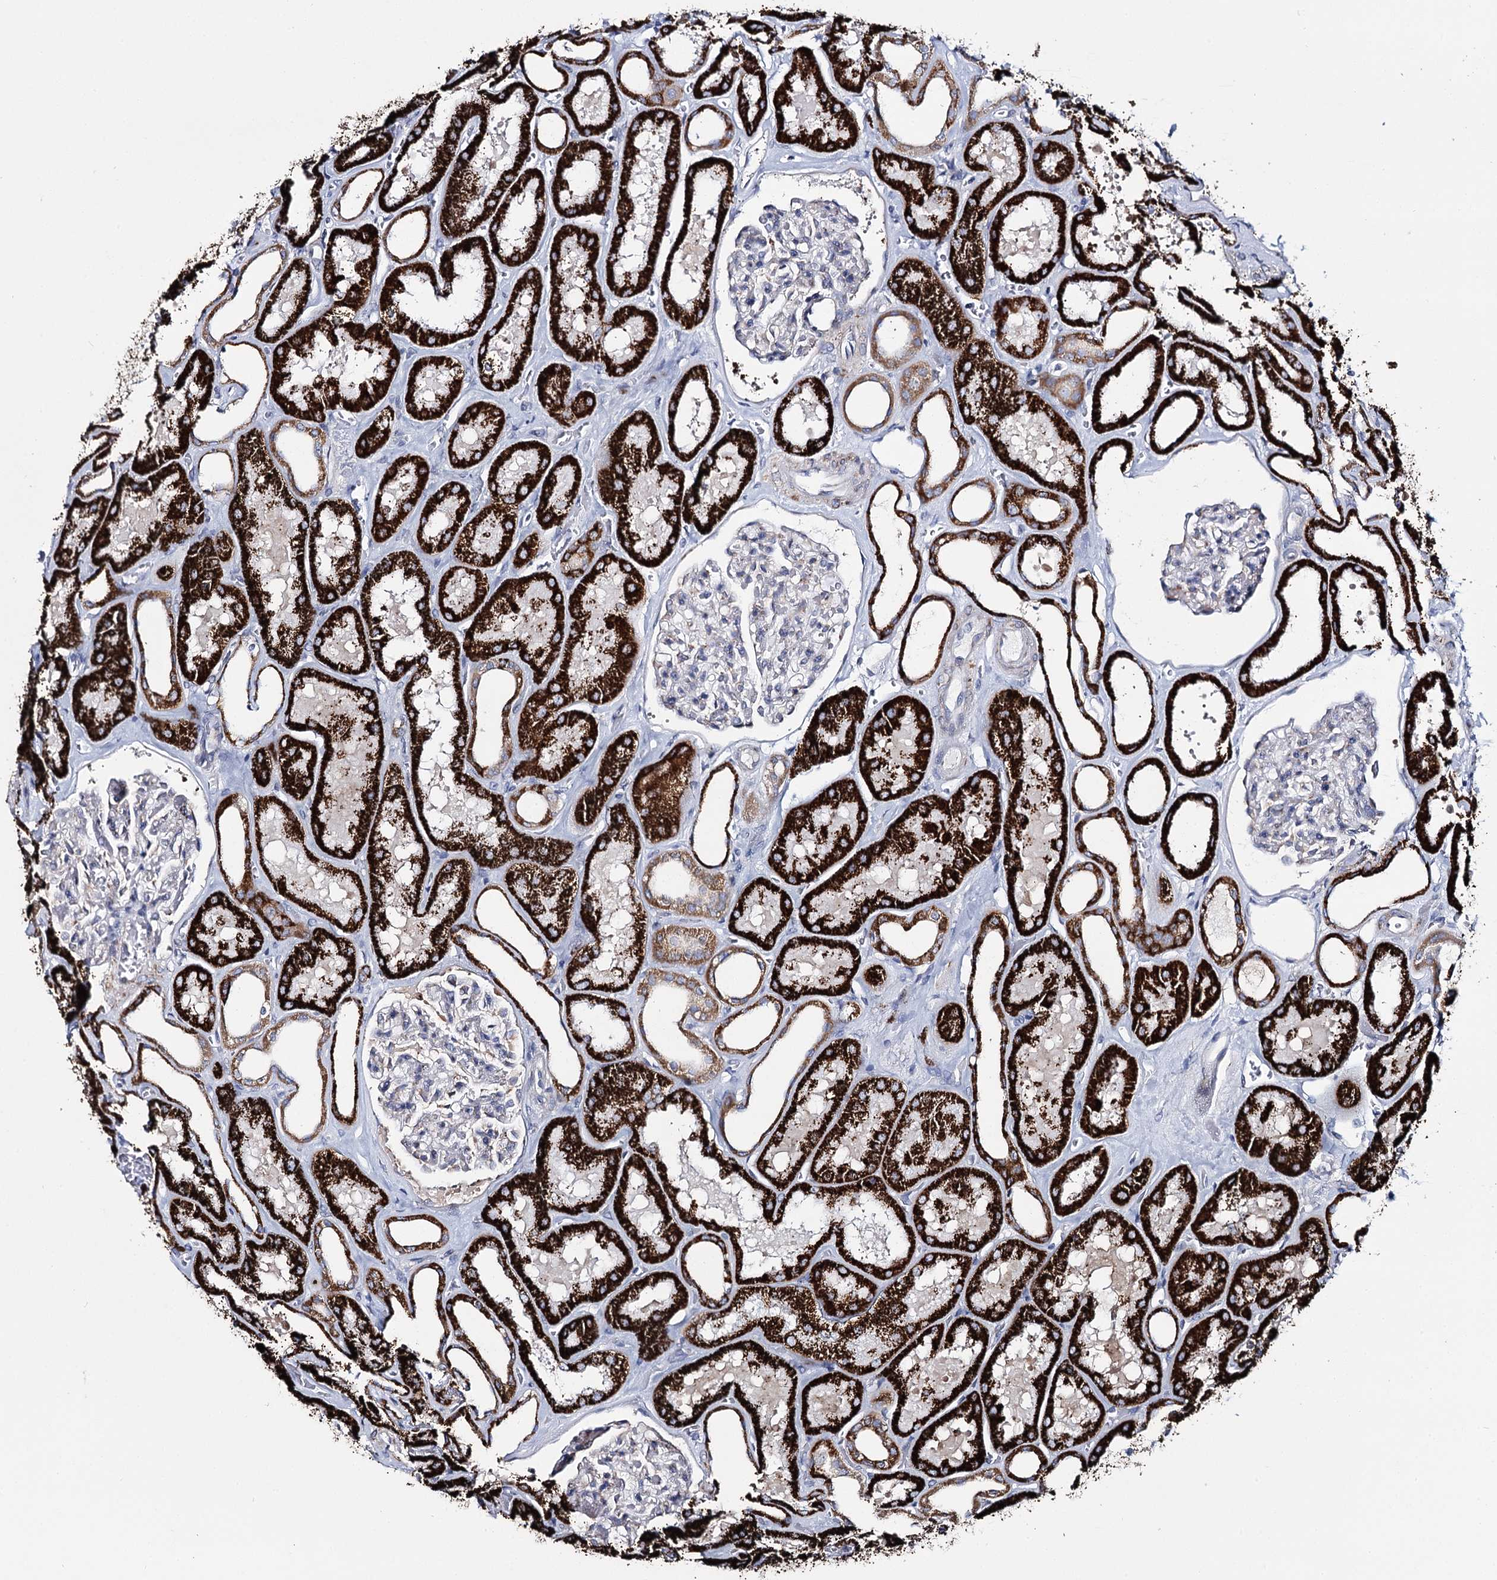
{"staining": {"intensity": "negative", "quantity": "none", "location": "none"}, "tissue": "kidney", "cell_type": "Cells in glomeruli", "image_type": "normal", "snomed": [{"axis": "morphology", "description": "Normal tissue, NOS"}, {"axis": "morphology", "description": "Adenocarcinoma, NOS"}, {"axis": "topography", "description": "Kidney"}], "caption": "Immunohistochemistry (IHC) photomicrograph of unremarkable kidney: human kidney stained with DAB exhibits no significant protein positivity in cells in glomeruli.", "gene": "THUMPD3", "patient": {"sex": "female", "age": 68}}